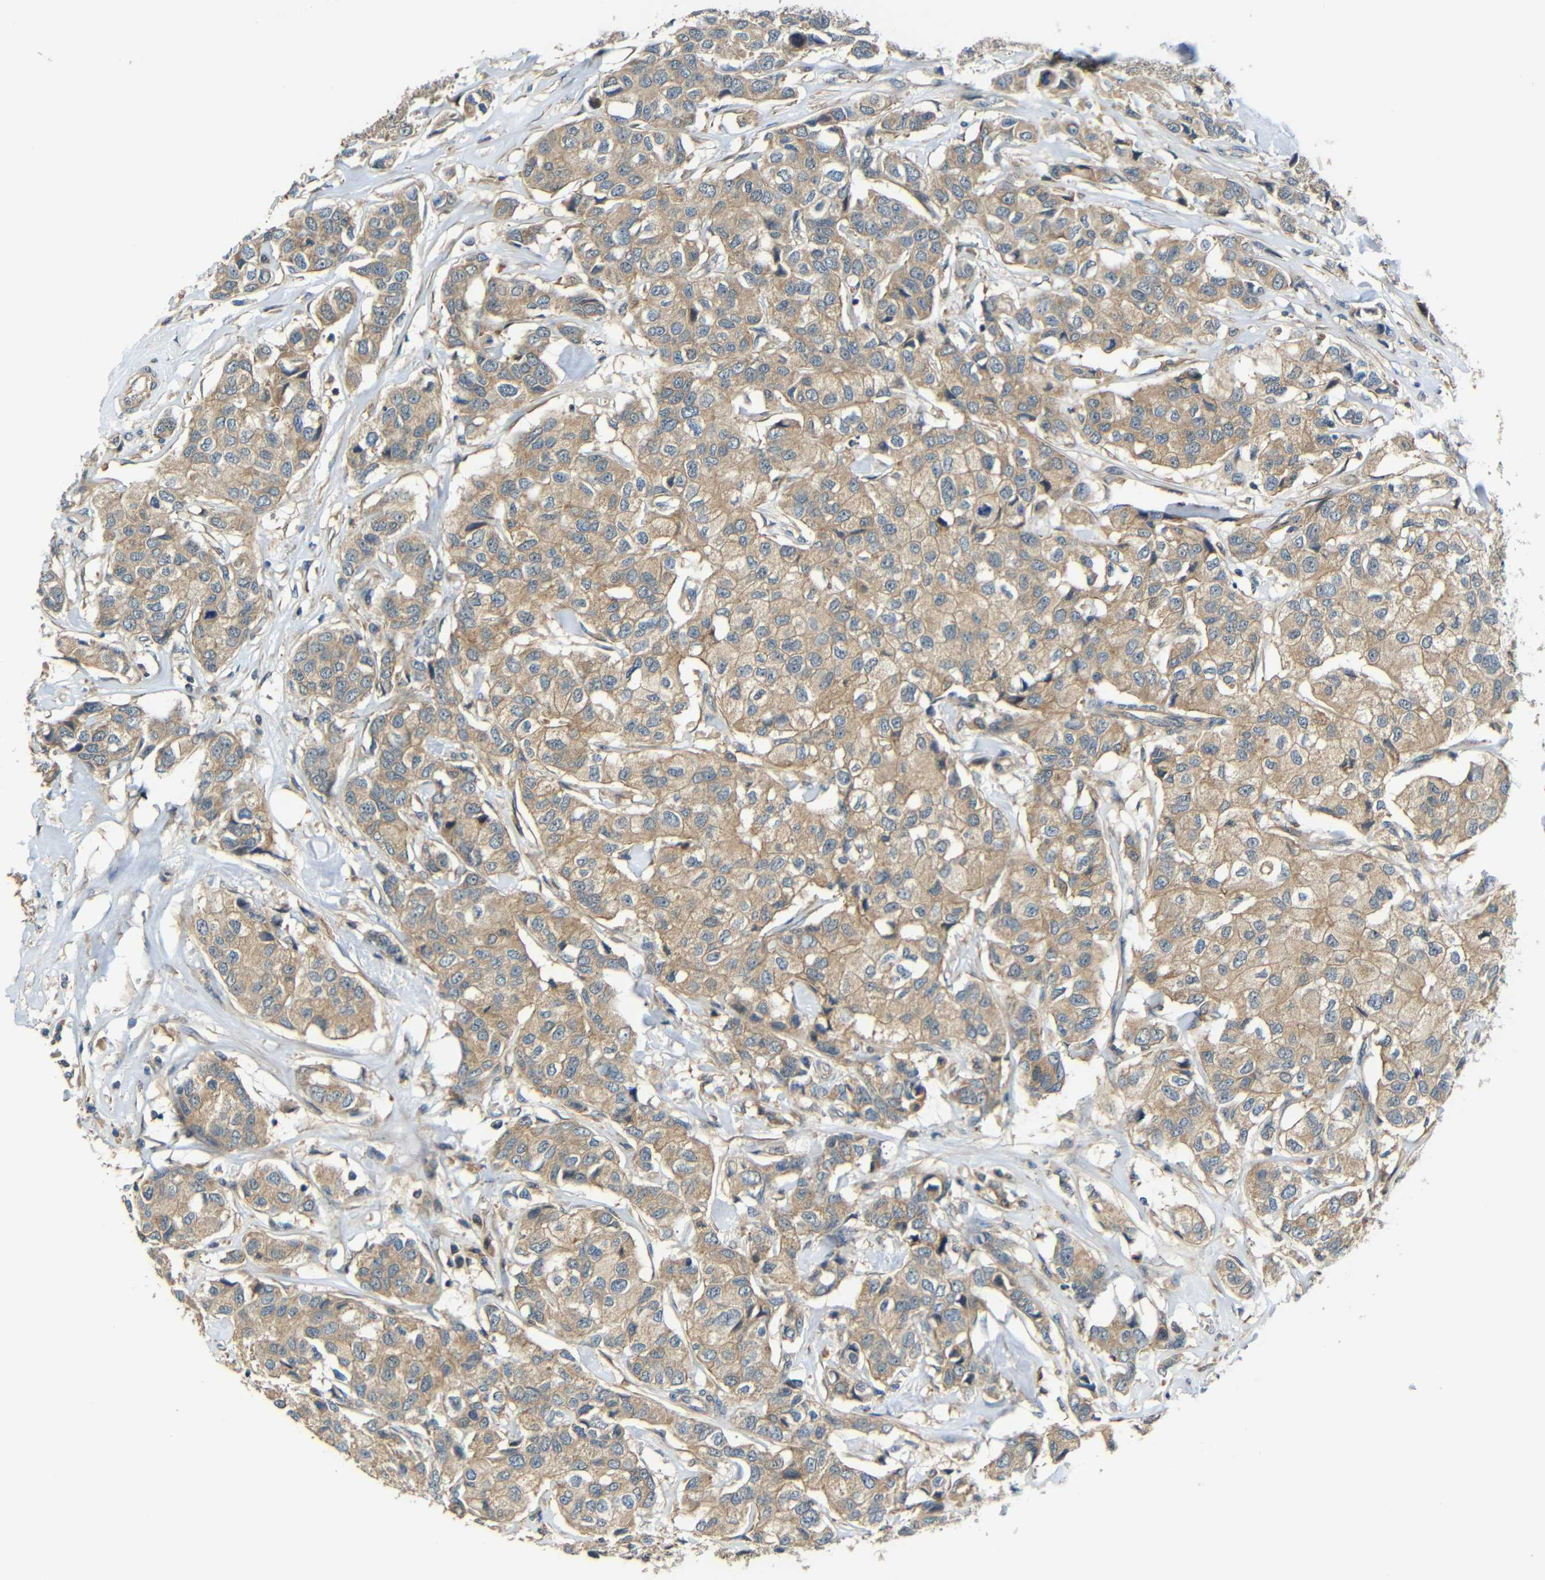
{"staining": {"intensity": "moderate", "quantity": ">75%", "location": "cytoplasmic/membranous"}, "tissue": "breast cancer", "cell_type": "Tumor cells", "image_type": "cancer", "snomed": [{"axis": "morphology", "description": "Duct carcinoma"}, {"axis": "topography", "description": "Breast"}], "caption": "DAB immunohistochemical staining of human breast infiltrating ductal carcinoma reveals moderate cytoplasmic/membranous protein expression in about >75% of tumor cells. The protein of interest is shown in brown color, while the nuclei are stained blue.", "gene": "FNDC3A", "patient": {"sex": "female", "age": 80}}